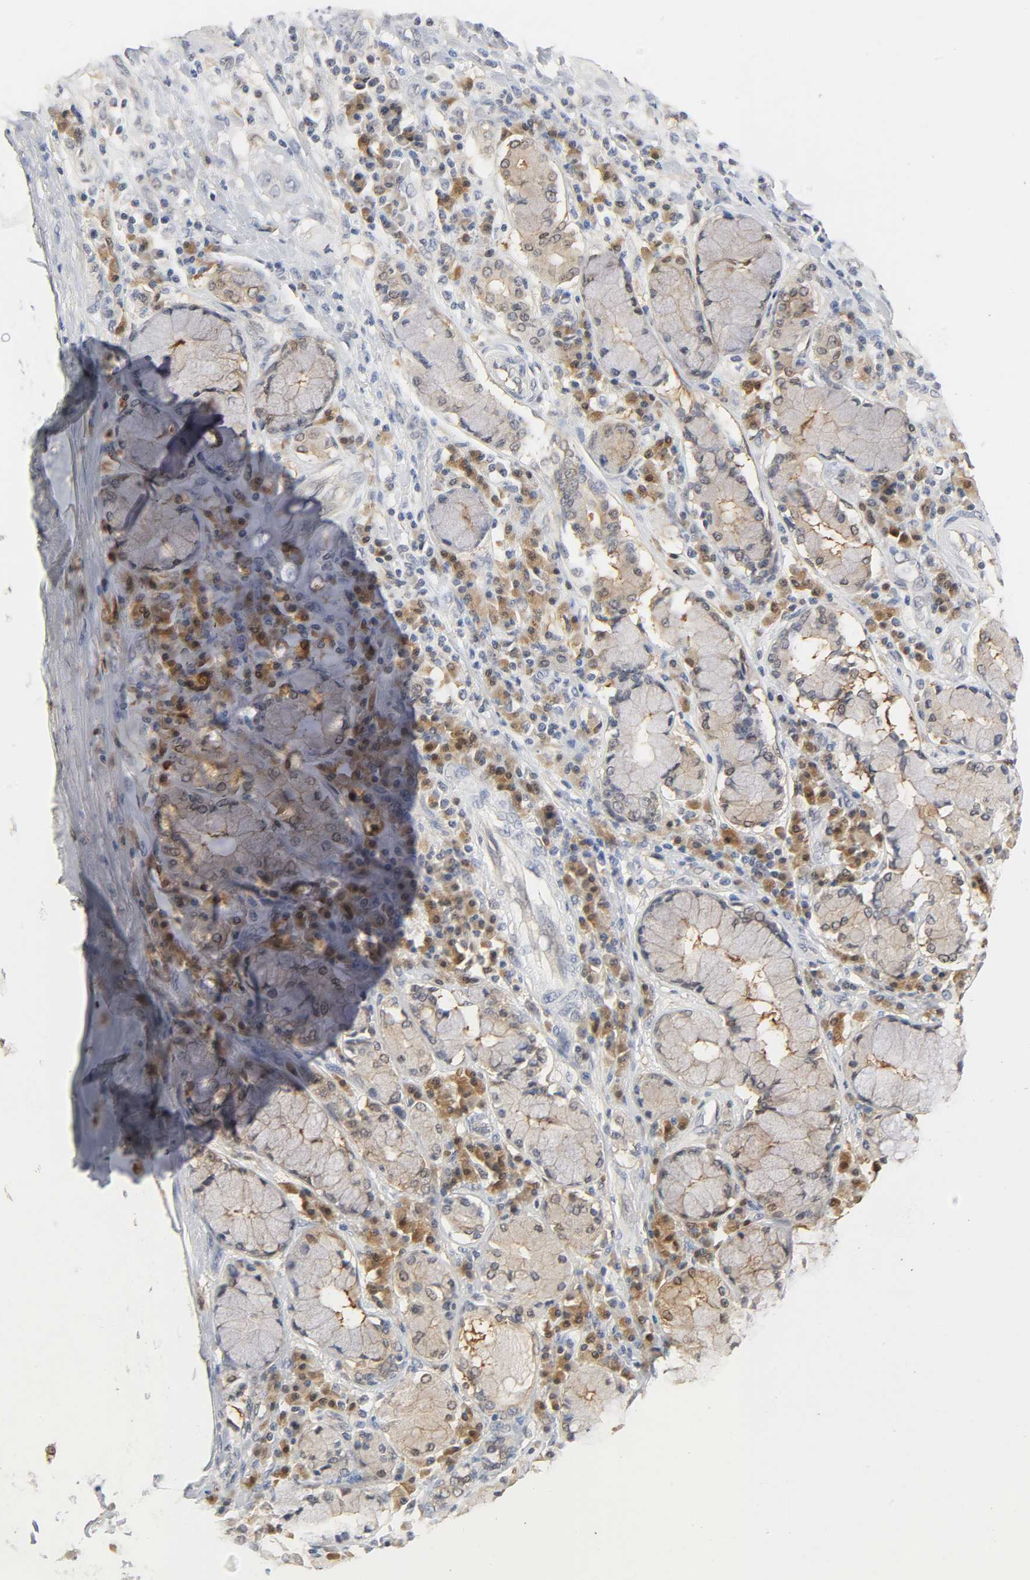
{"staining": {"intensity": "negative", "quantity": "none", "location": "none"}, "tissue": "lung cancer", "cell_type": "Tumor cells", "image_type": "cancer", "snomed": [{"axis": "morphology", "description": "Squamous cell carcinoma, NOS"}, {"axis": "topography", "description": "Lung"}], "caption": "Immunohistochemistry histopathology image of neoplastic tissue: lung cancer stained with DAB exhibits no significant protein expression in tumor cells. (Stains: DAB IHC with hematoxylin counter stain, Microscopy: brightfield microscopy at high magnification).", "gene": "MIF", "patient": {"sex": "female", "age": 47}}